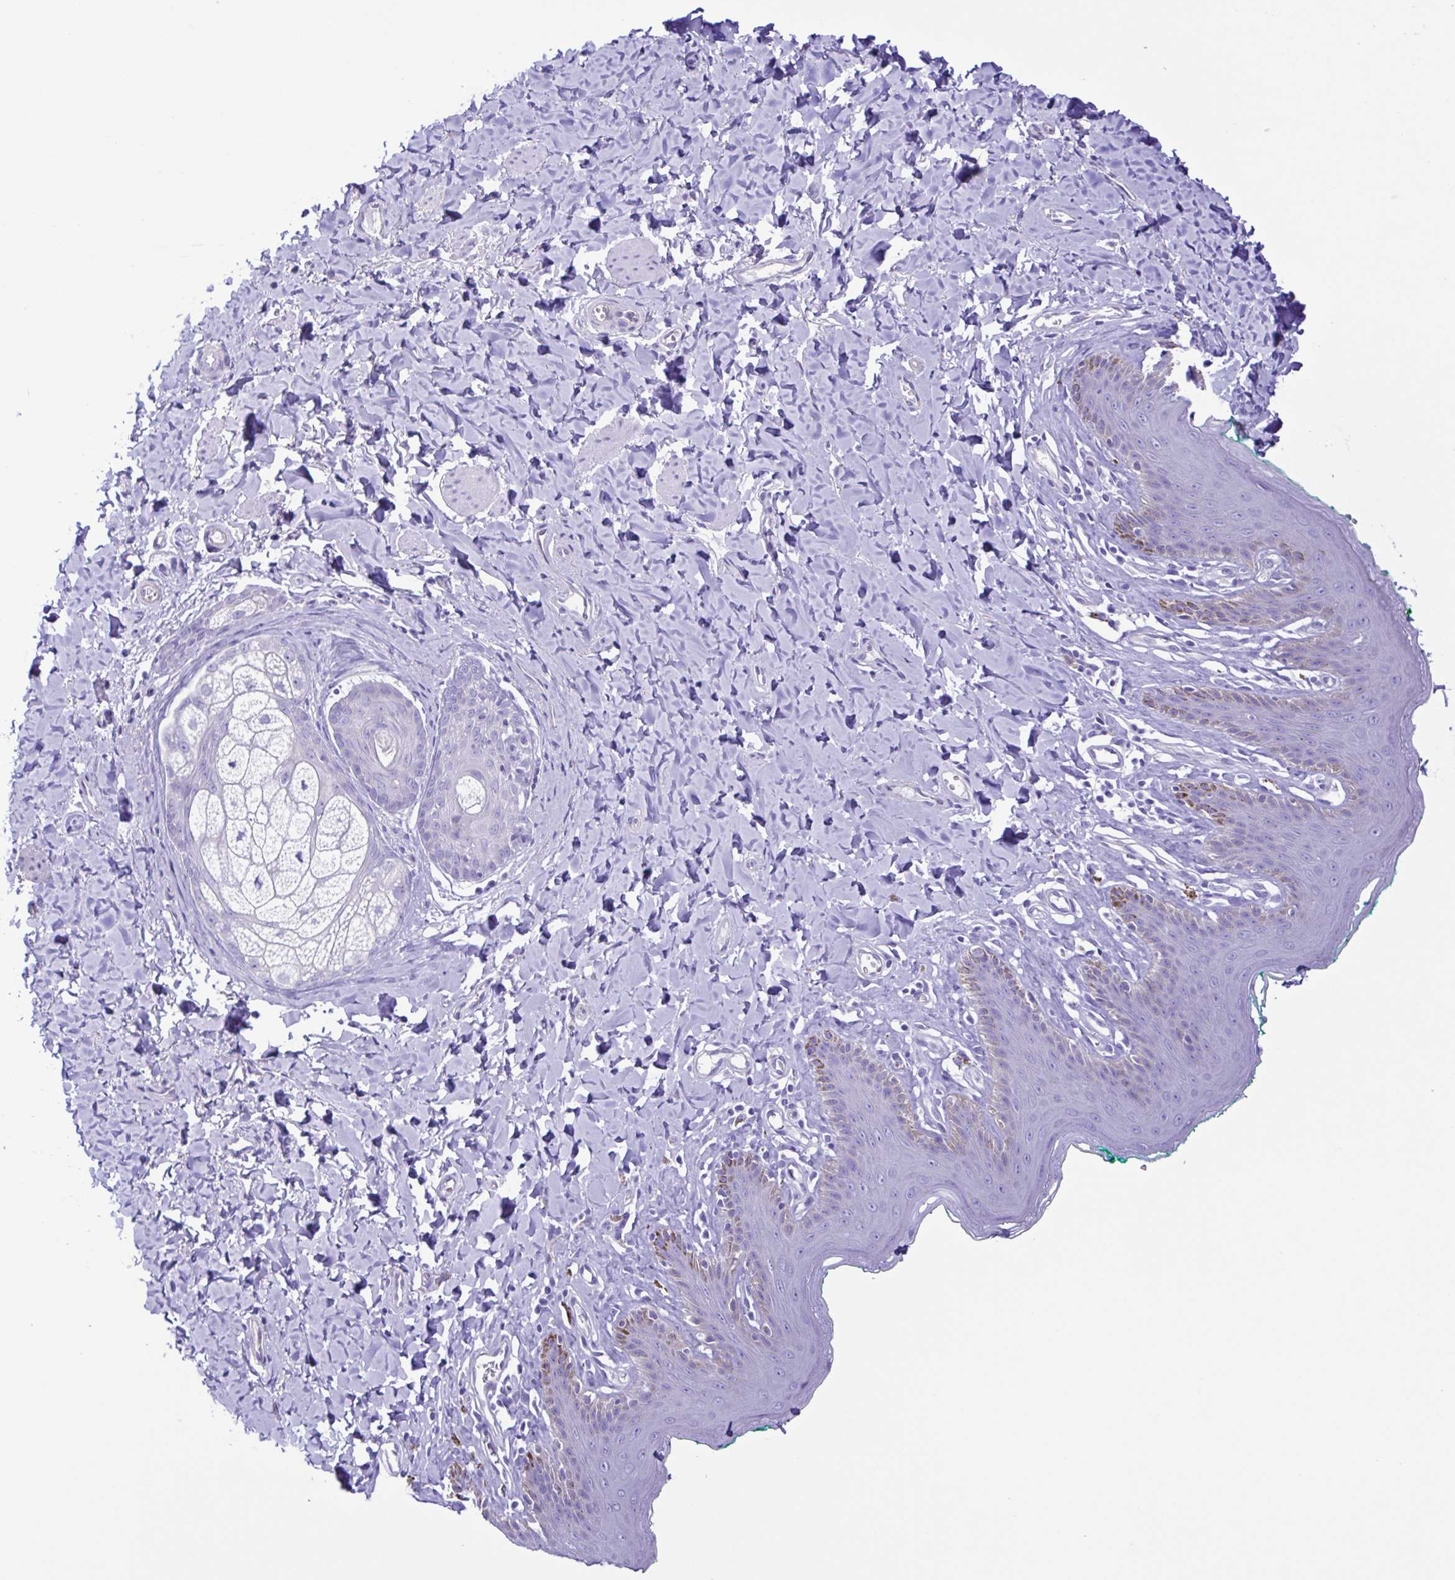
{"staining": {"intensity": "negative", "quantity": "none", "location": "none"}, "tissue": "skin", "cell_type": "Epidermal cells", "image_type": "normal", "snomed": [{"axis": "morphology", "description": "Normal tissue, NOS"}, {"axis": "topography", "description": "Vulva"}, {"axis": "topography", "description": "Peripheral nerve tissue"}], "caption": "IHC micrograph of unremarkable human skin stained for a protein (brown), which demonstrates no staining in epidermal cells. The staining is performed using DAB brown chromogen with nuclei counter-stained in using hematoxylin.", "gene": "CYP11A1", "patient": {"sex": "female", "age": 66}}